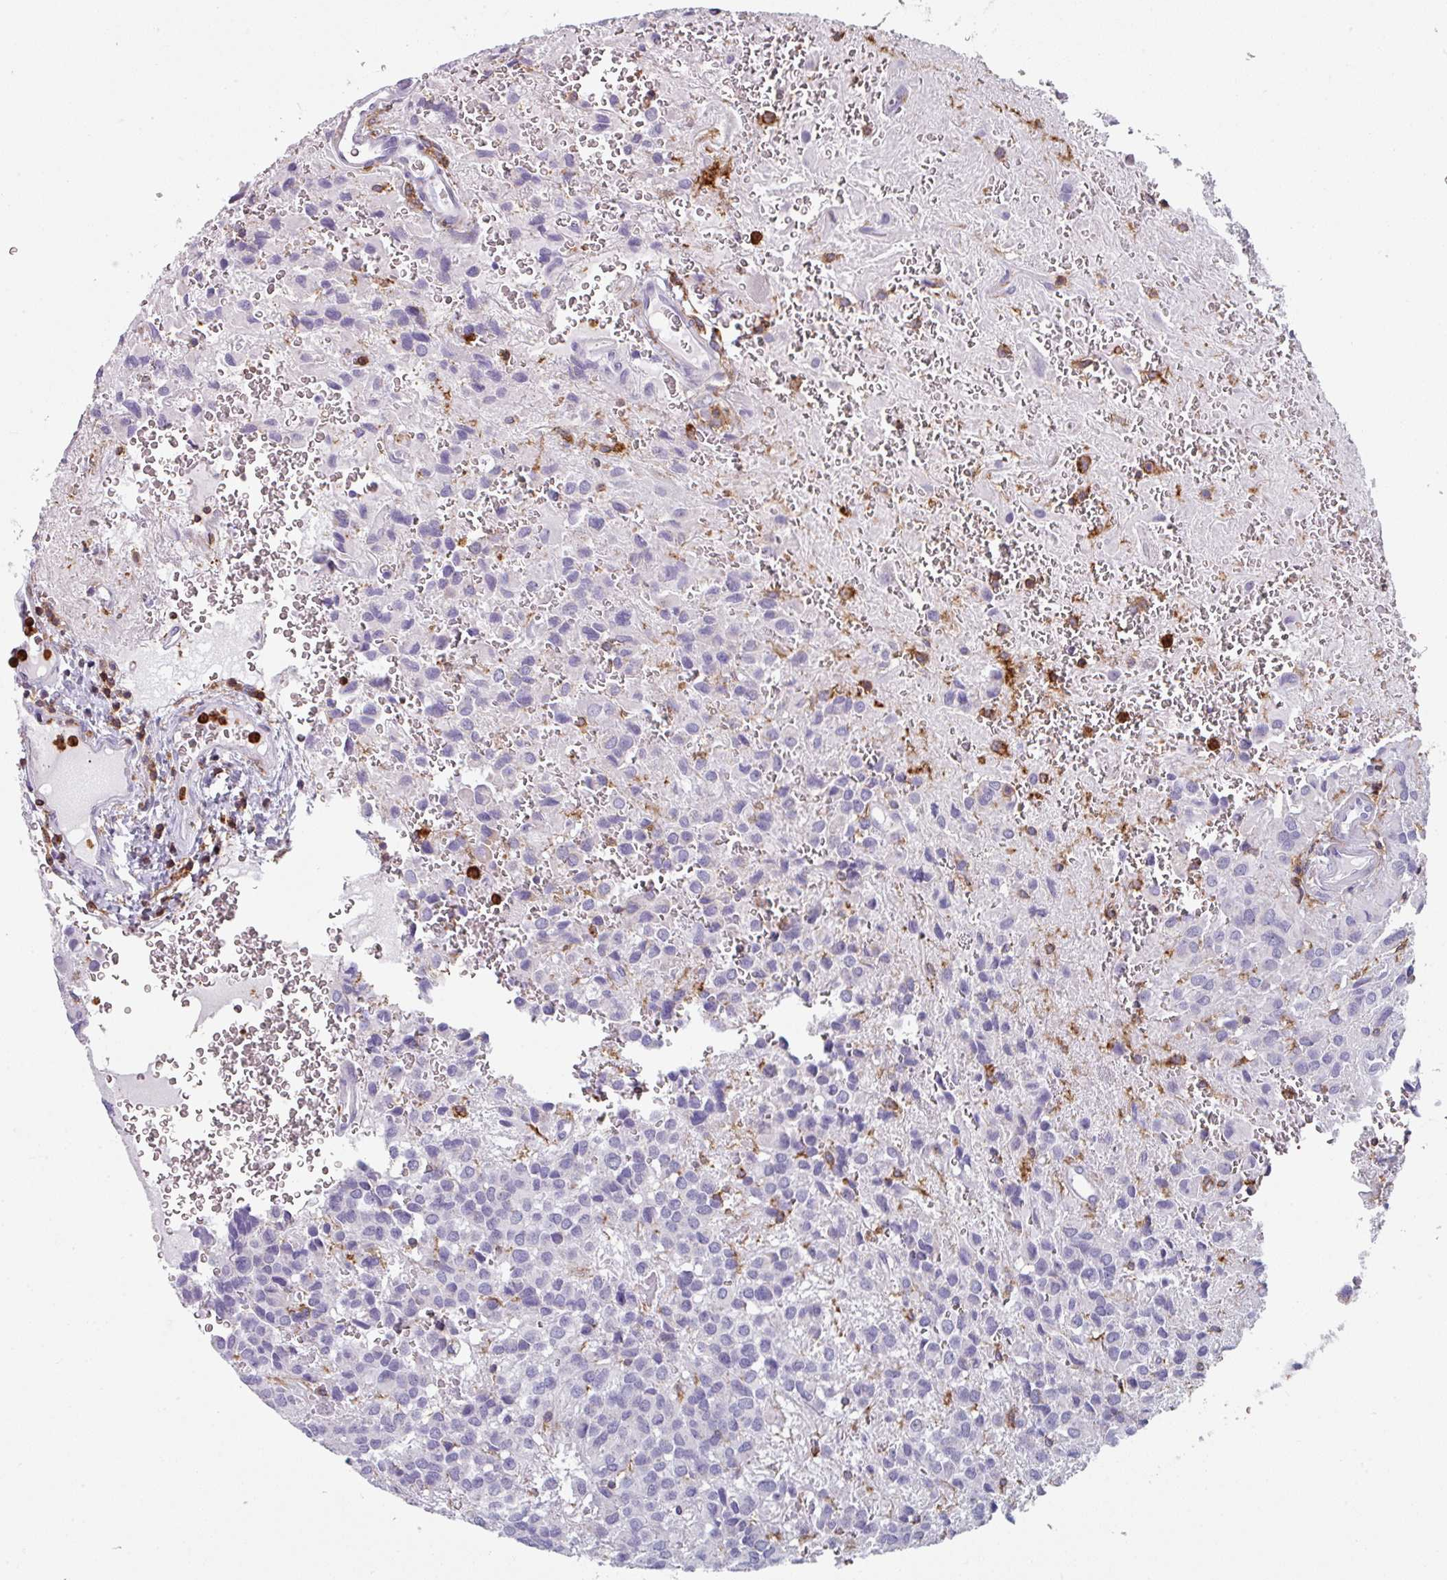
{"staining": {"intensity": "negative", "quantity": "none", "location": "none"}, "tissue": "glioma", "cell_type": "Tumor cells", "image_type": "cancer", "snomed": [{"axis": "morphology", "description": "Glioma, malignant, Low grade"}, {"axis": "topography", "description": "Brain"}], "caption": "Tumor cells show no significant expression in malignant low-grade glioma.", "gene": "EXOSC5", "patient": {"sex": "male", "age": 56}}